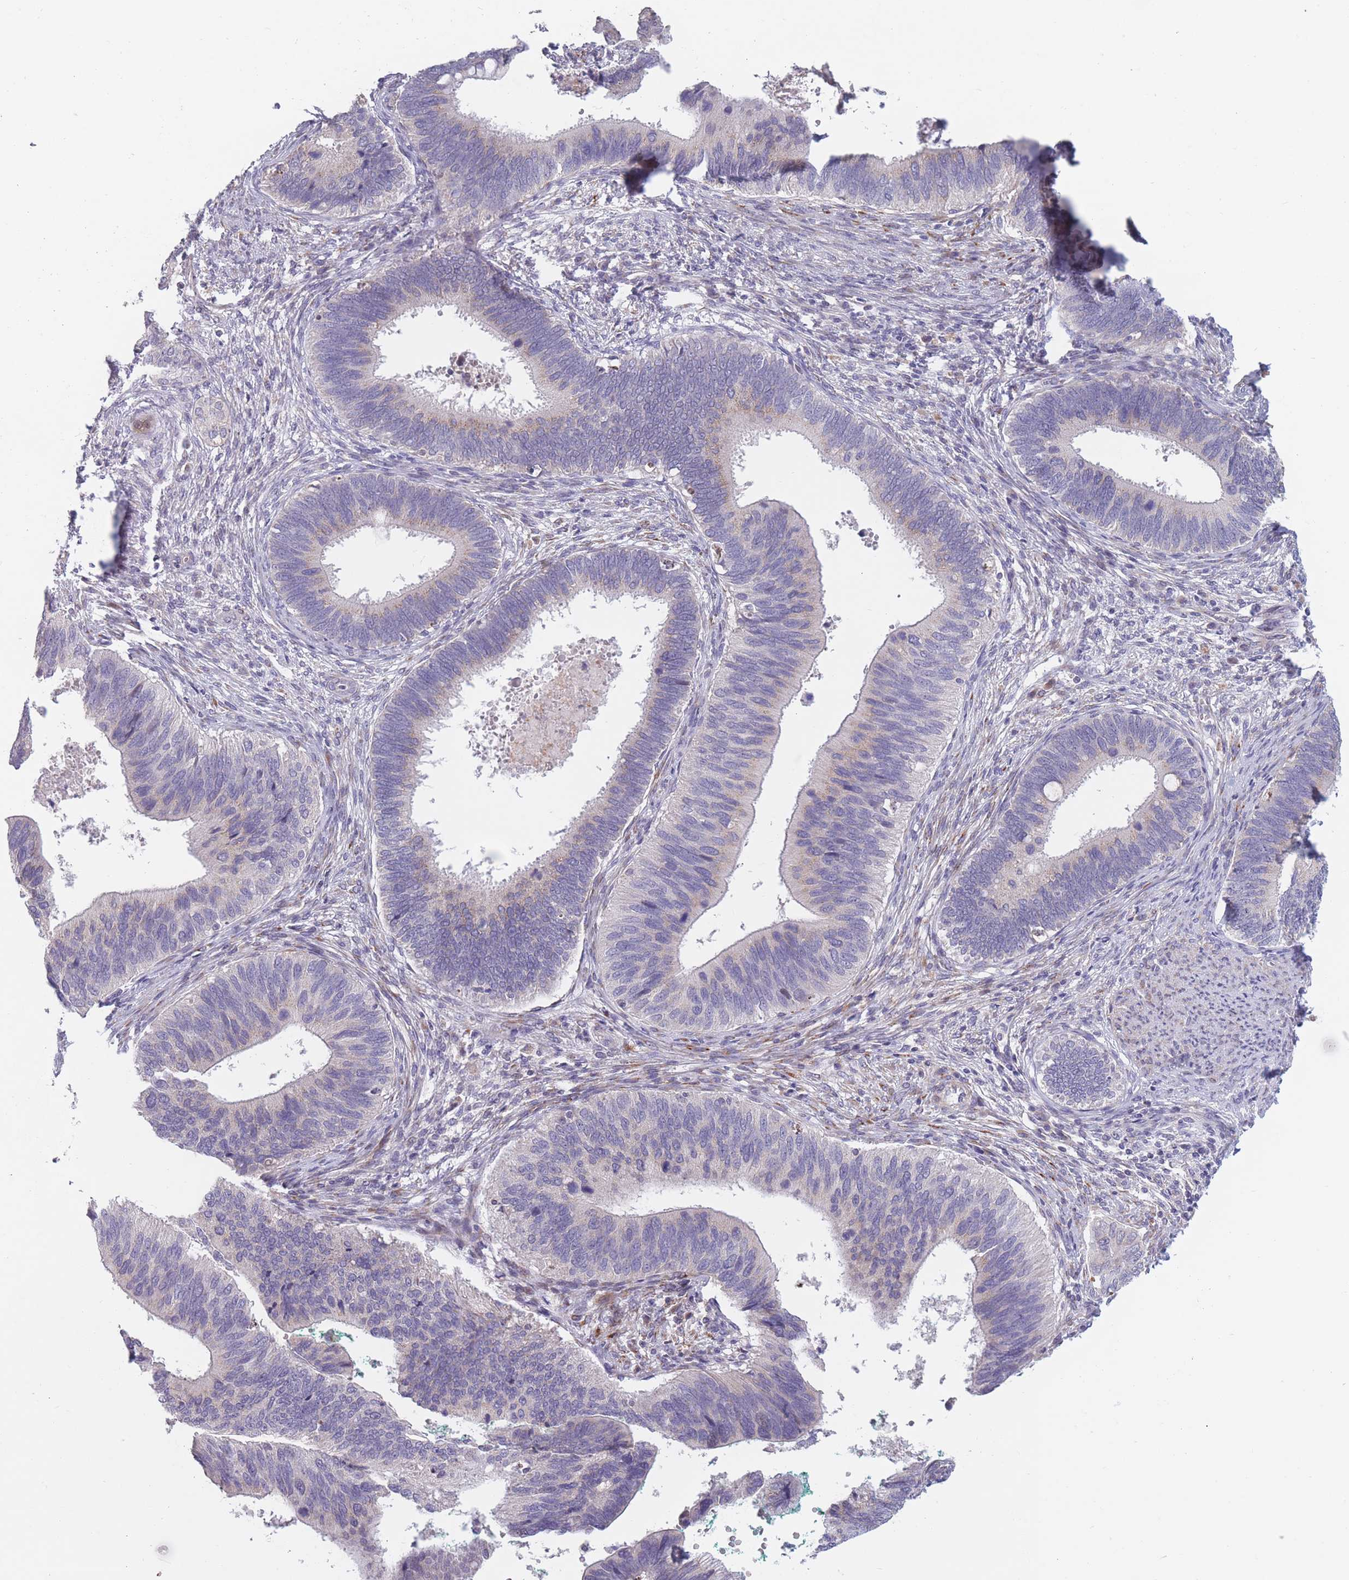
{"staining": {"intensity": "negative", "quantity": "none", "location": "none"}, "tissue": "cervical cancer", "cell_type": "Tumor cells", "image_type": "cancer", "snomed": [{"axis": "morphology", "description": "Adenocarcinoma, NOS"}, {"axis": "topography", "description": "Cervix"}], "caption": "DAB (3,3'-diaminobenzidine) immunohistochemical staining of human cervical cancer reveals no significant positivity in tumor cells.", "gene": "CCNQ", "patient": {"sex": "female", "age": 42}}